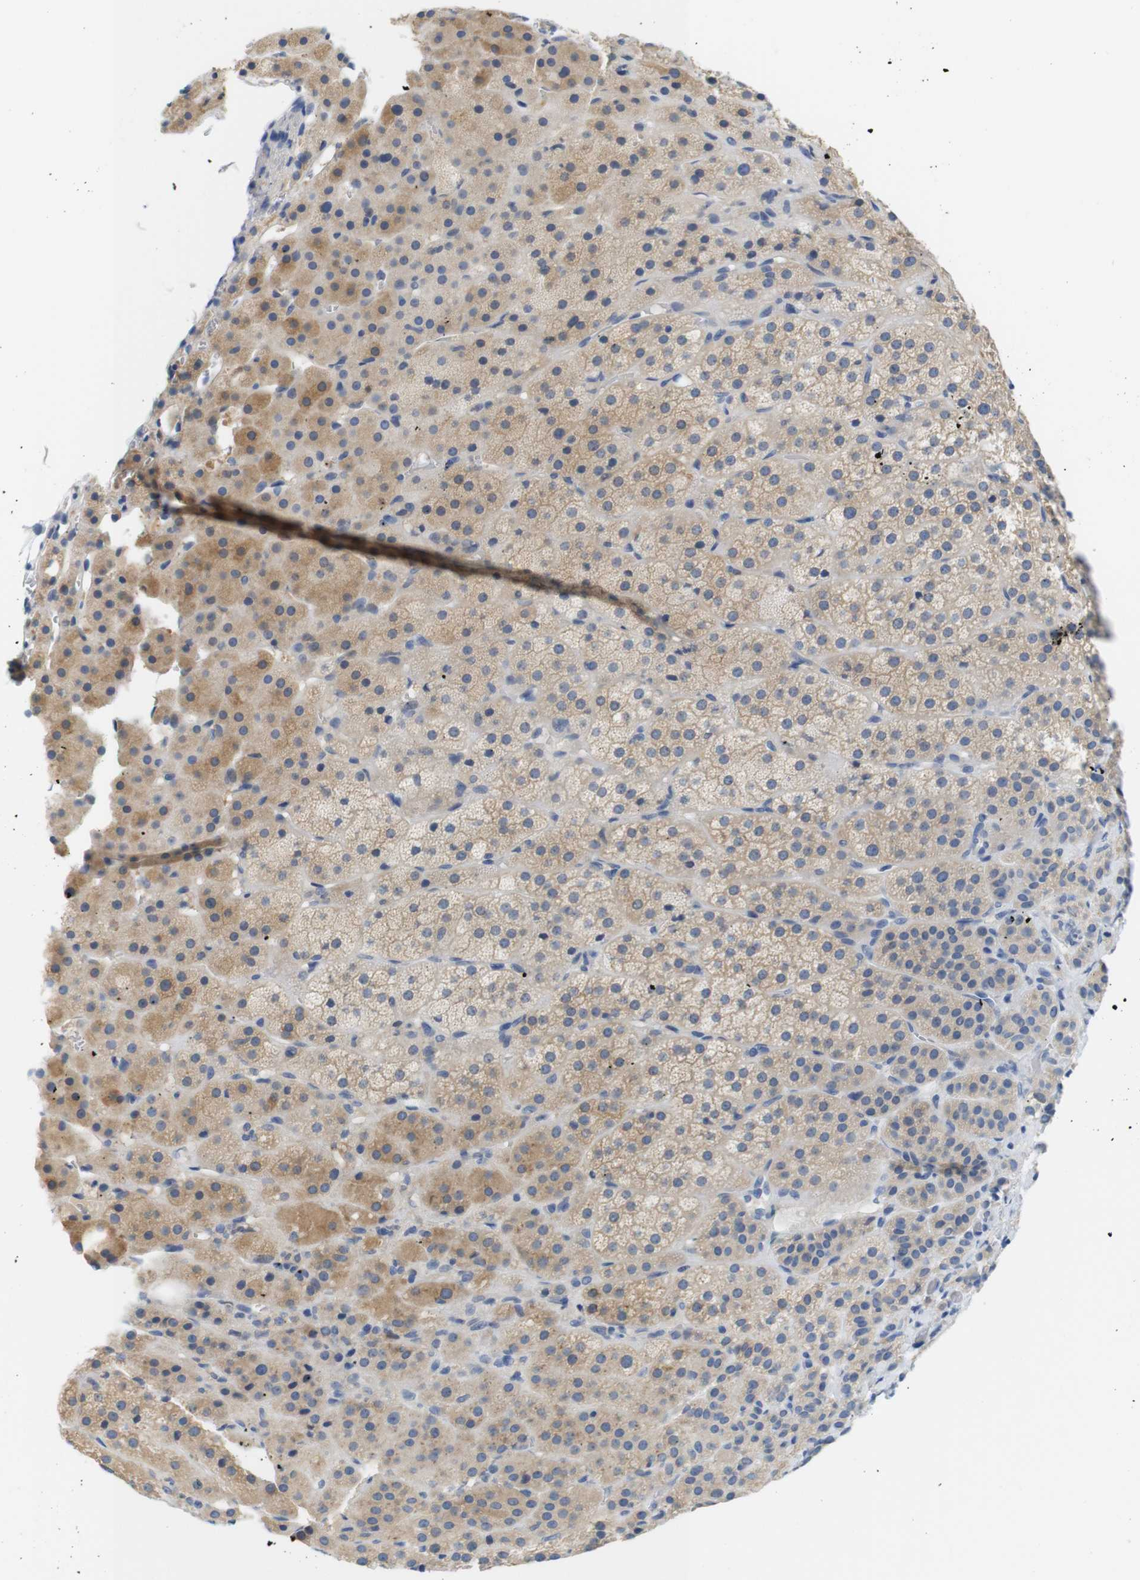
{"staining": {"intensity": "moderate", "quantity": ">75%", "location": "cytoplasmic/membranous"}, "tissue": "adrenal gland", "cell_type": "Glandular cells", "image_type": "normal", "snomed": [{"axis": "morphology", "description": "Normal tissue, NOS"}, {"axis": "topography", "description": "Adrenal gland"}], "caption": "Normal adrenal gland demonstrates moderate cytoplasmic/membranous expression in about >75% of glandular cells (Brightfield microscopy of DAB IHC at high magnification)..", "gene": "NEBL", "patient": {"sex": "female", "age": 57}}